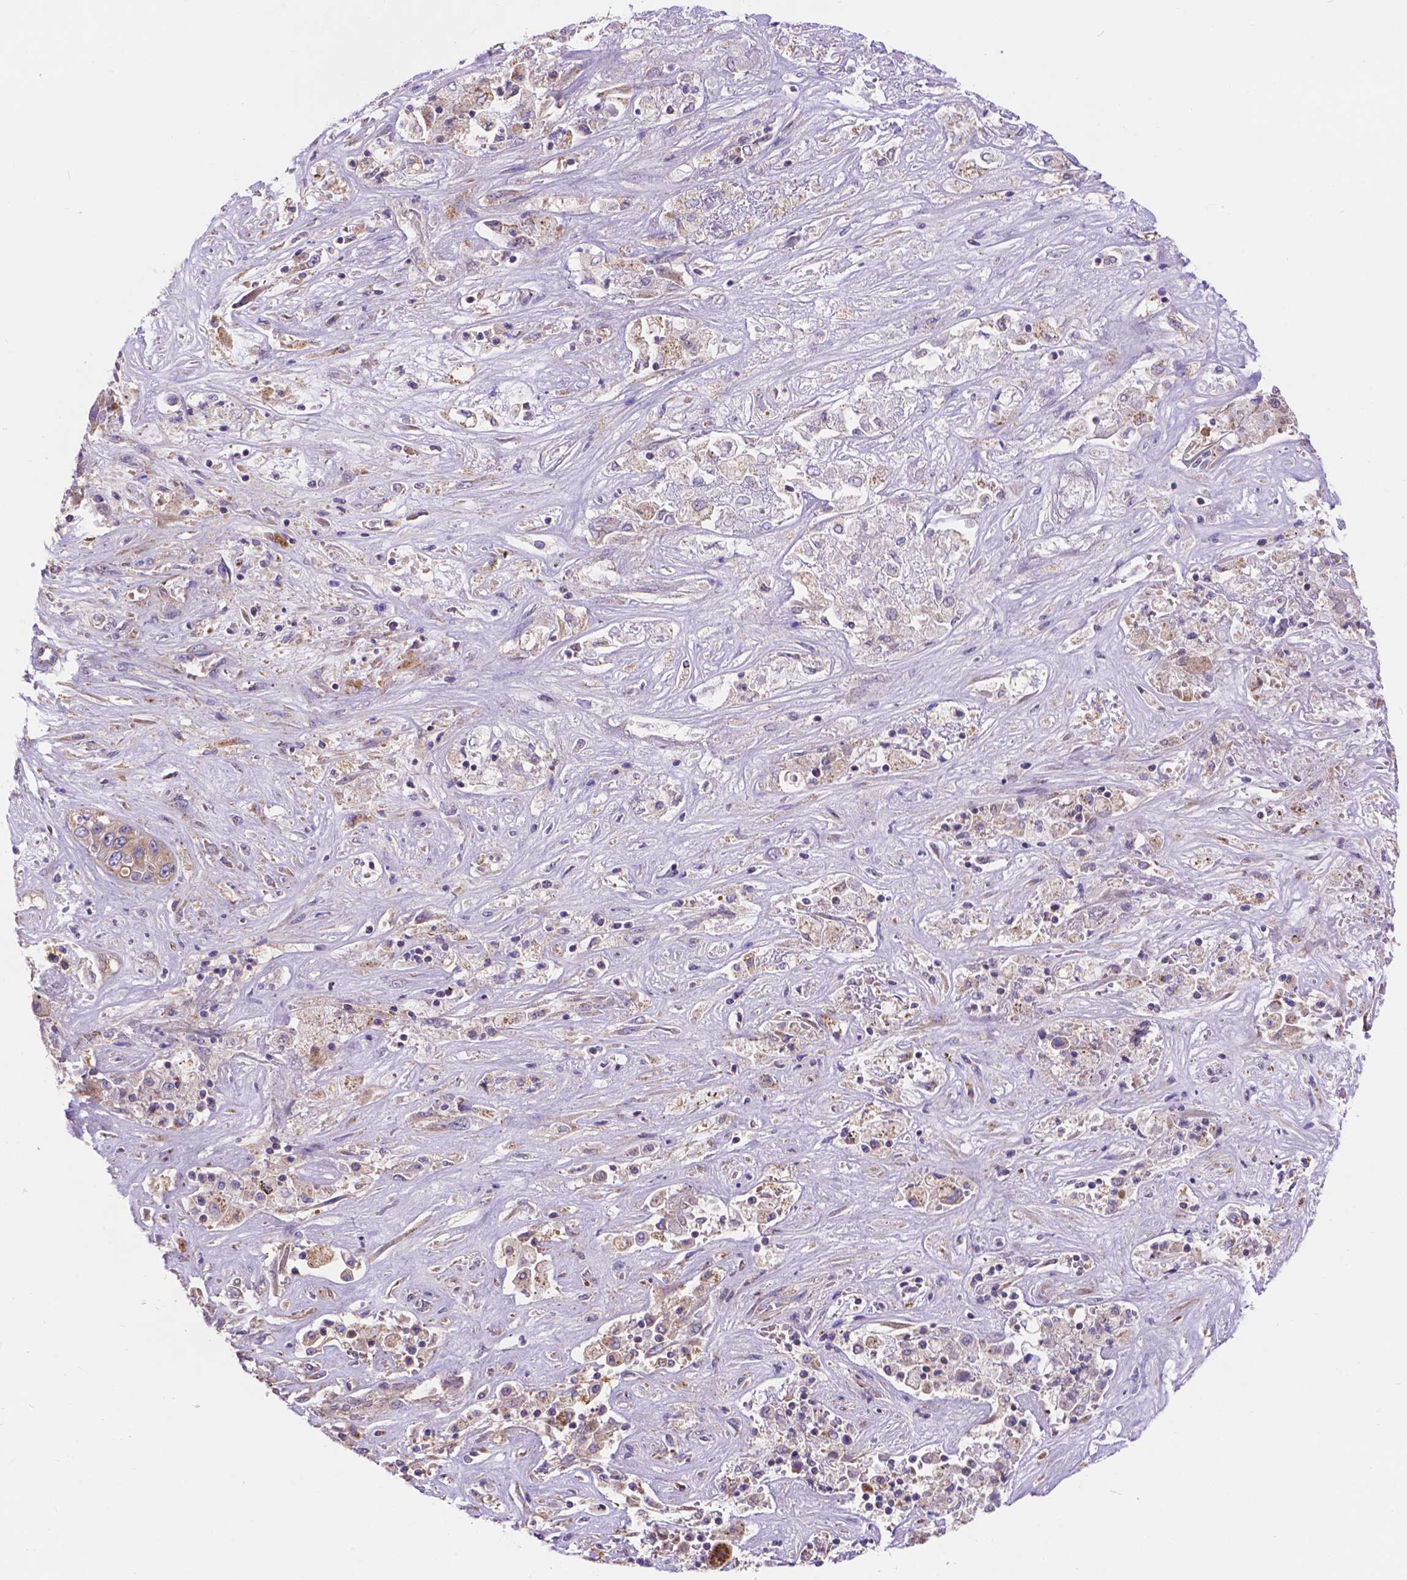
{"staining": {"intensity": "weak", "quantity": "<25%", "location": "cytoplasmic/membranous"}, "tissue": "liver cancer", "cell_type": "Tumor cells", "image_type": "cancer", "snomed": [{"axis": "morphology", "description": "Cholangiocarcinoma"}, {"axis": "topography", "description": "Liver"}], "caption": "This is a photomicrograph of immunohistochemistry staining of liver cancer (cholangiocarcinoma), which shows no staining in tumor cells. (Stains: DAB immunohistochemistry with hematoxylin counter stain, Microscopy: brightfield microscopy at high magnification).", "gene": "AK3", "patient": {"sex": "female", "age": 52}}